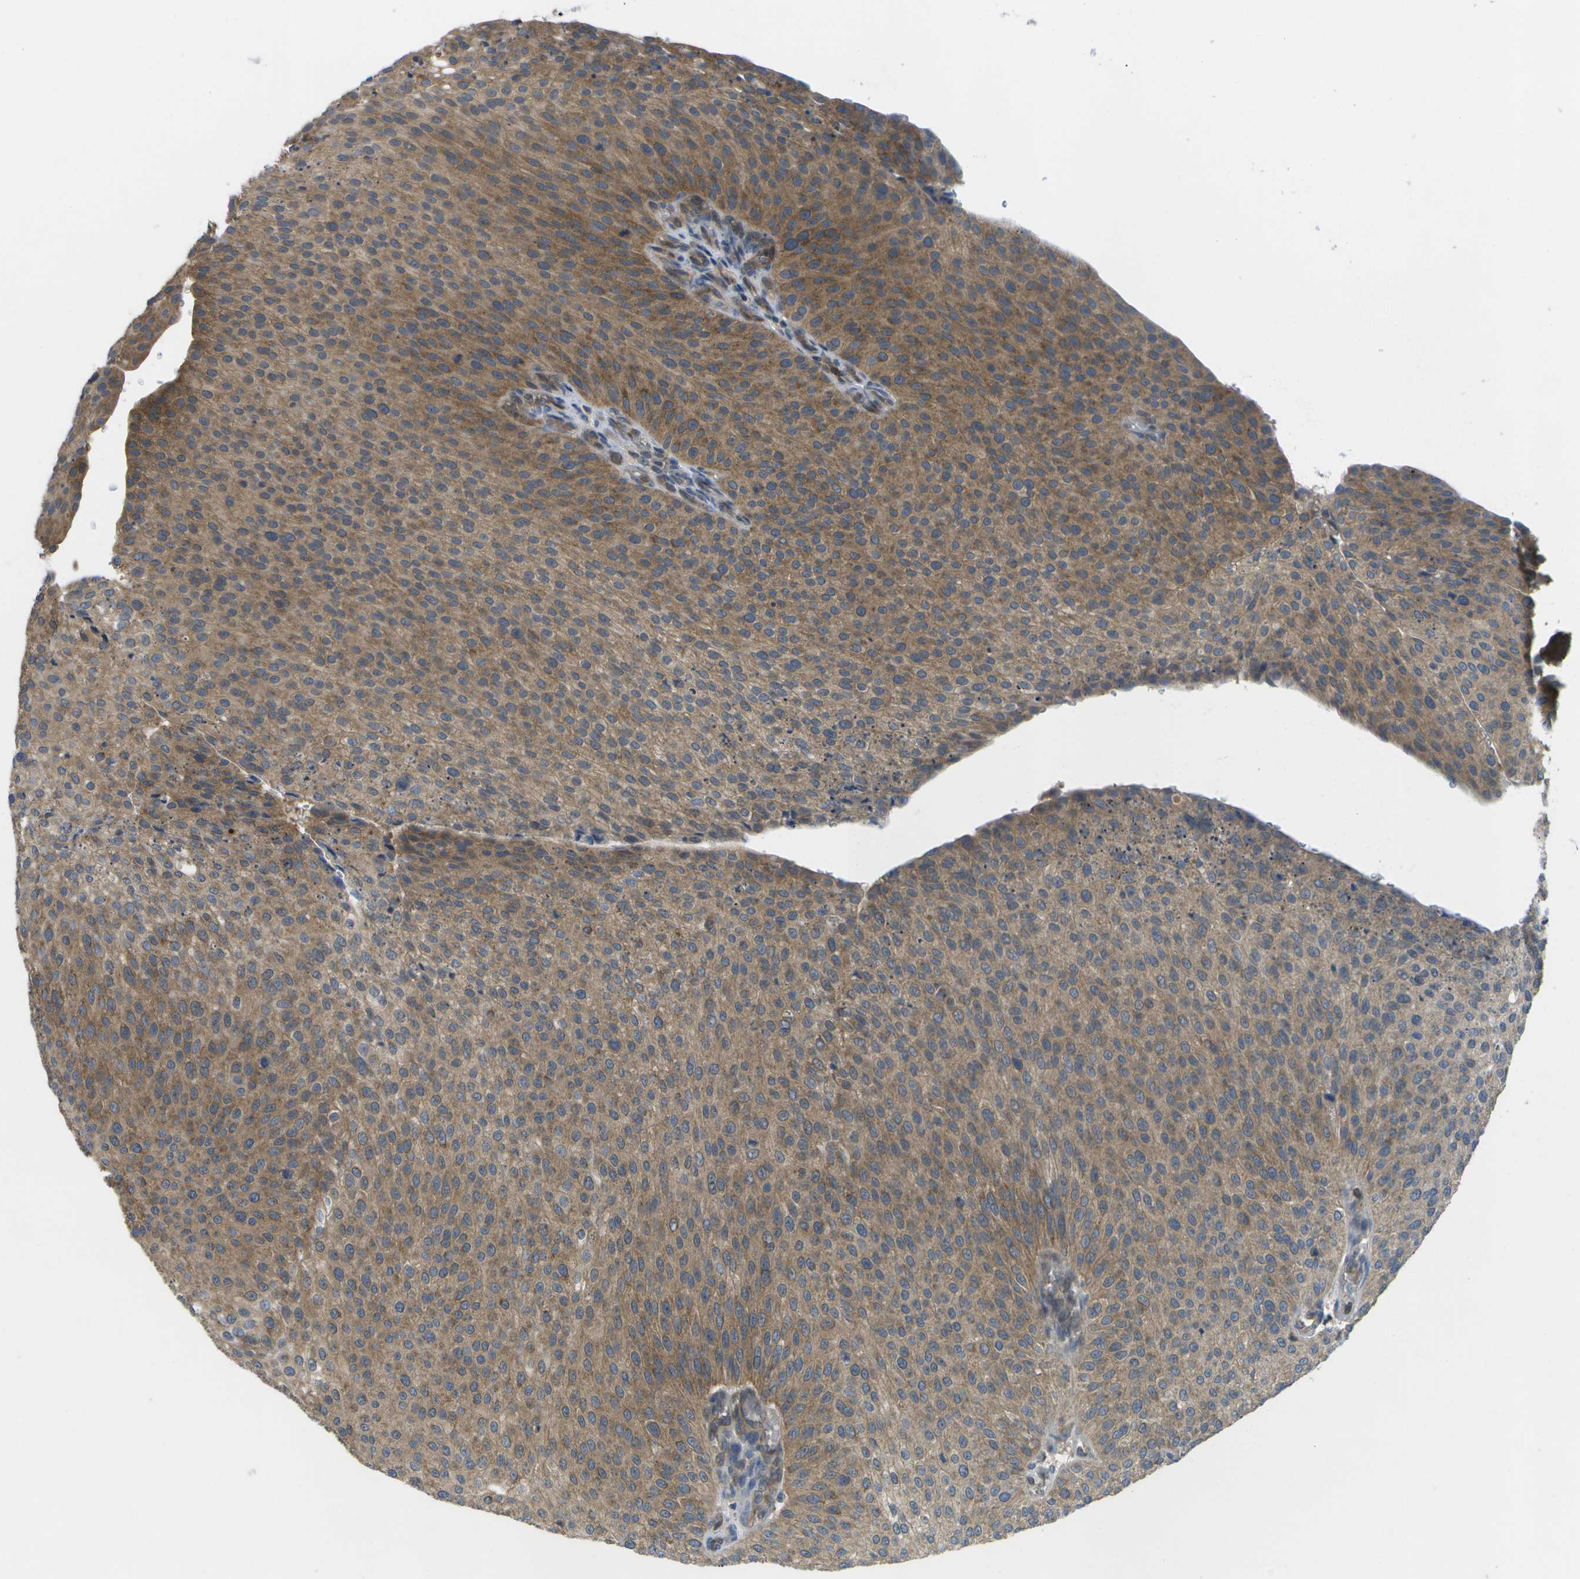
{"staining": {"intensity": "moderate", "quantity": ">75%", "location": "cytoplasmic/membranous"}, "tissue": "urothelial cancer", "cell_type": "Tumor cells", "image_type": "cancer", "snomed": [{"axis": "morphology", "description": "Urothelial carcinoma, Low grade"}, {"axis": "topography", "description": "Smooth muscle"}, {"axis": "topography", "description": "Urinary bladder"}], "caption": "DAB immunohistochemical staining of human low-grade urothelial carcinoma exhibits moderate cytoplasmic/membranous protein positivity in approximately >75% of tumor cells.", "gene": "DPM3", "patient": {"sex": "male", "age": 60}}